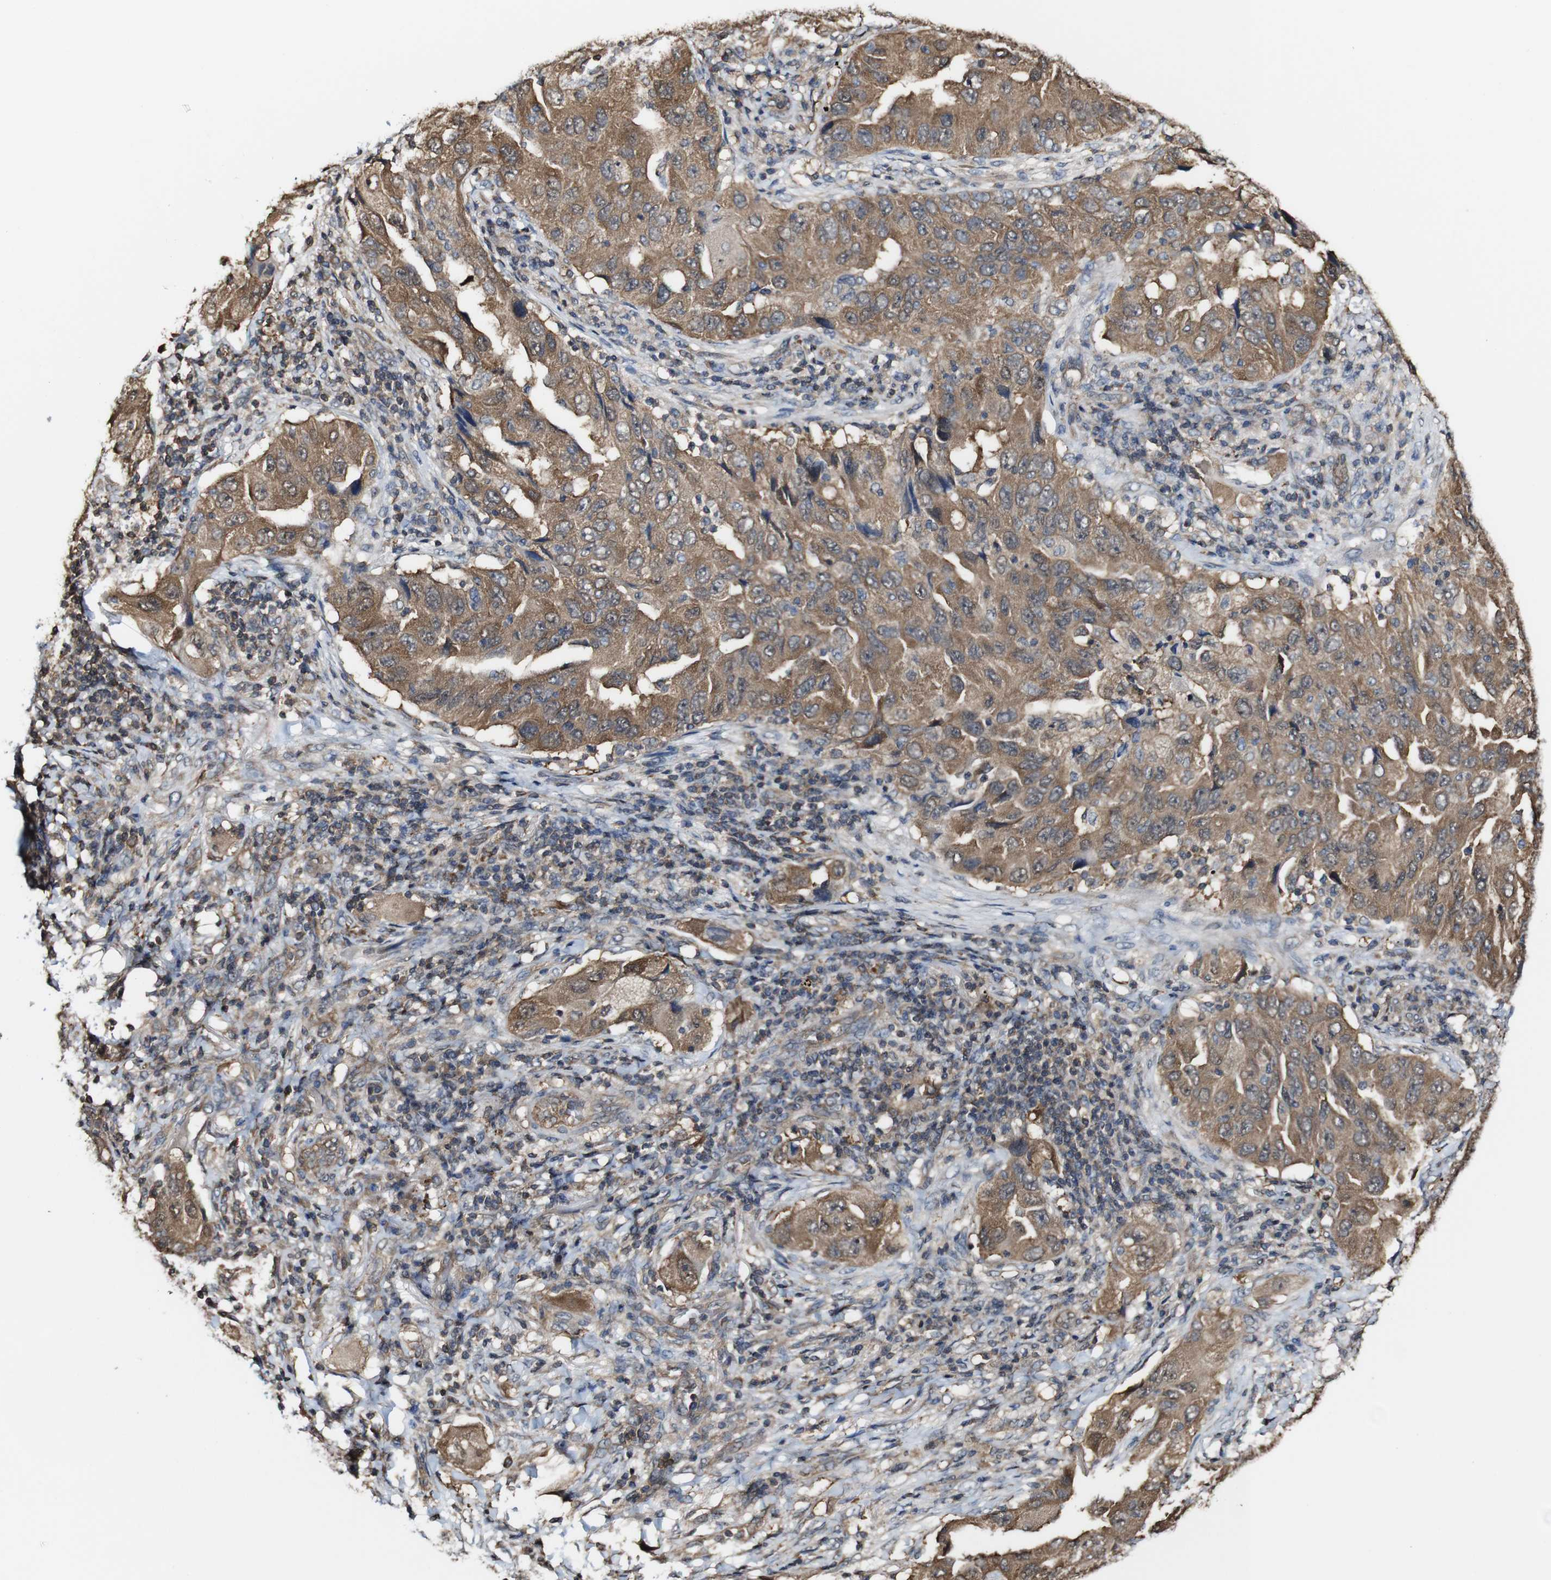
{"staining": {"intensity": "moderate", "quantity": ">75%", "location": "cytoplasmic/membranous"}, "tissue": "lung cancer", "cell_type": "Tumor cells", "image_type": "cancer", "snomed": [{"axis": "morphology", "description": "Adenocarcinoma, NOS"}, {"axis": "topography", "description": "Lung"}], "caption": "High-magnification brightfield microscopy of lung adenocarcinoma stained with DAB (brown) and counterstained with hematoxylin (blue). tumor cells exhibit moderate cytoplasmic/membranous staining is identified in approximately>75% of cells.", "gene": "PTPRR", "patient": {"sex": "female", "age": 65}}